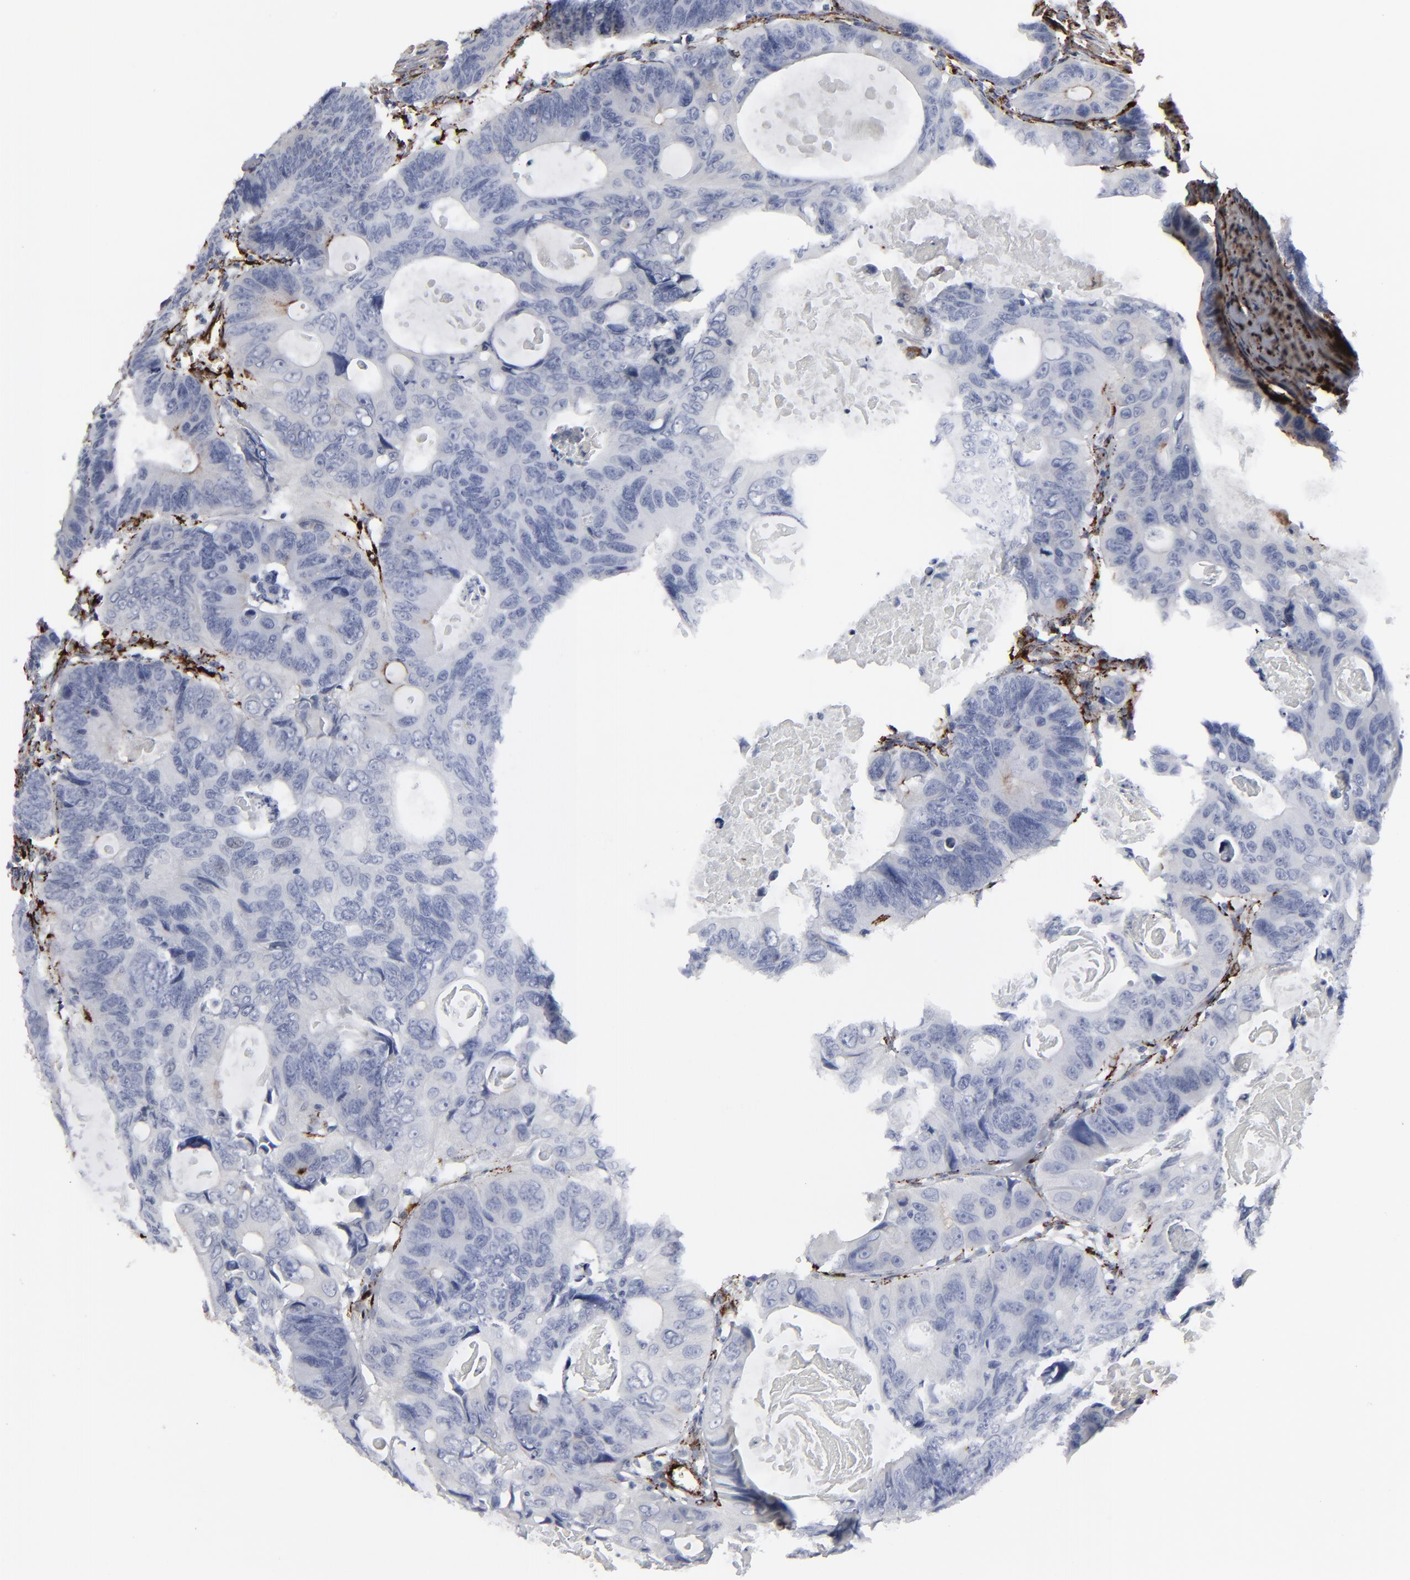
{"staining": {"intensity": "negative", "quantity": "none", "location": "none"}, "tissue": "colorectal cancer", "cell_type": "Tumor cells", "image_type": "cancer", "snomed": [{"axis": "morphology", "description": "Adenocarcinoma, NOS"}, {"axis": "topography", "description": "Colon"}], "caption": "Tumor cells show no significant expression in colorectal cancer.", "gene": "SPARC", "patient": {"sex": "female", "age": 55}}